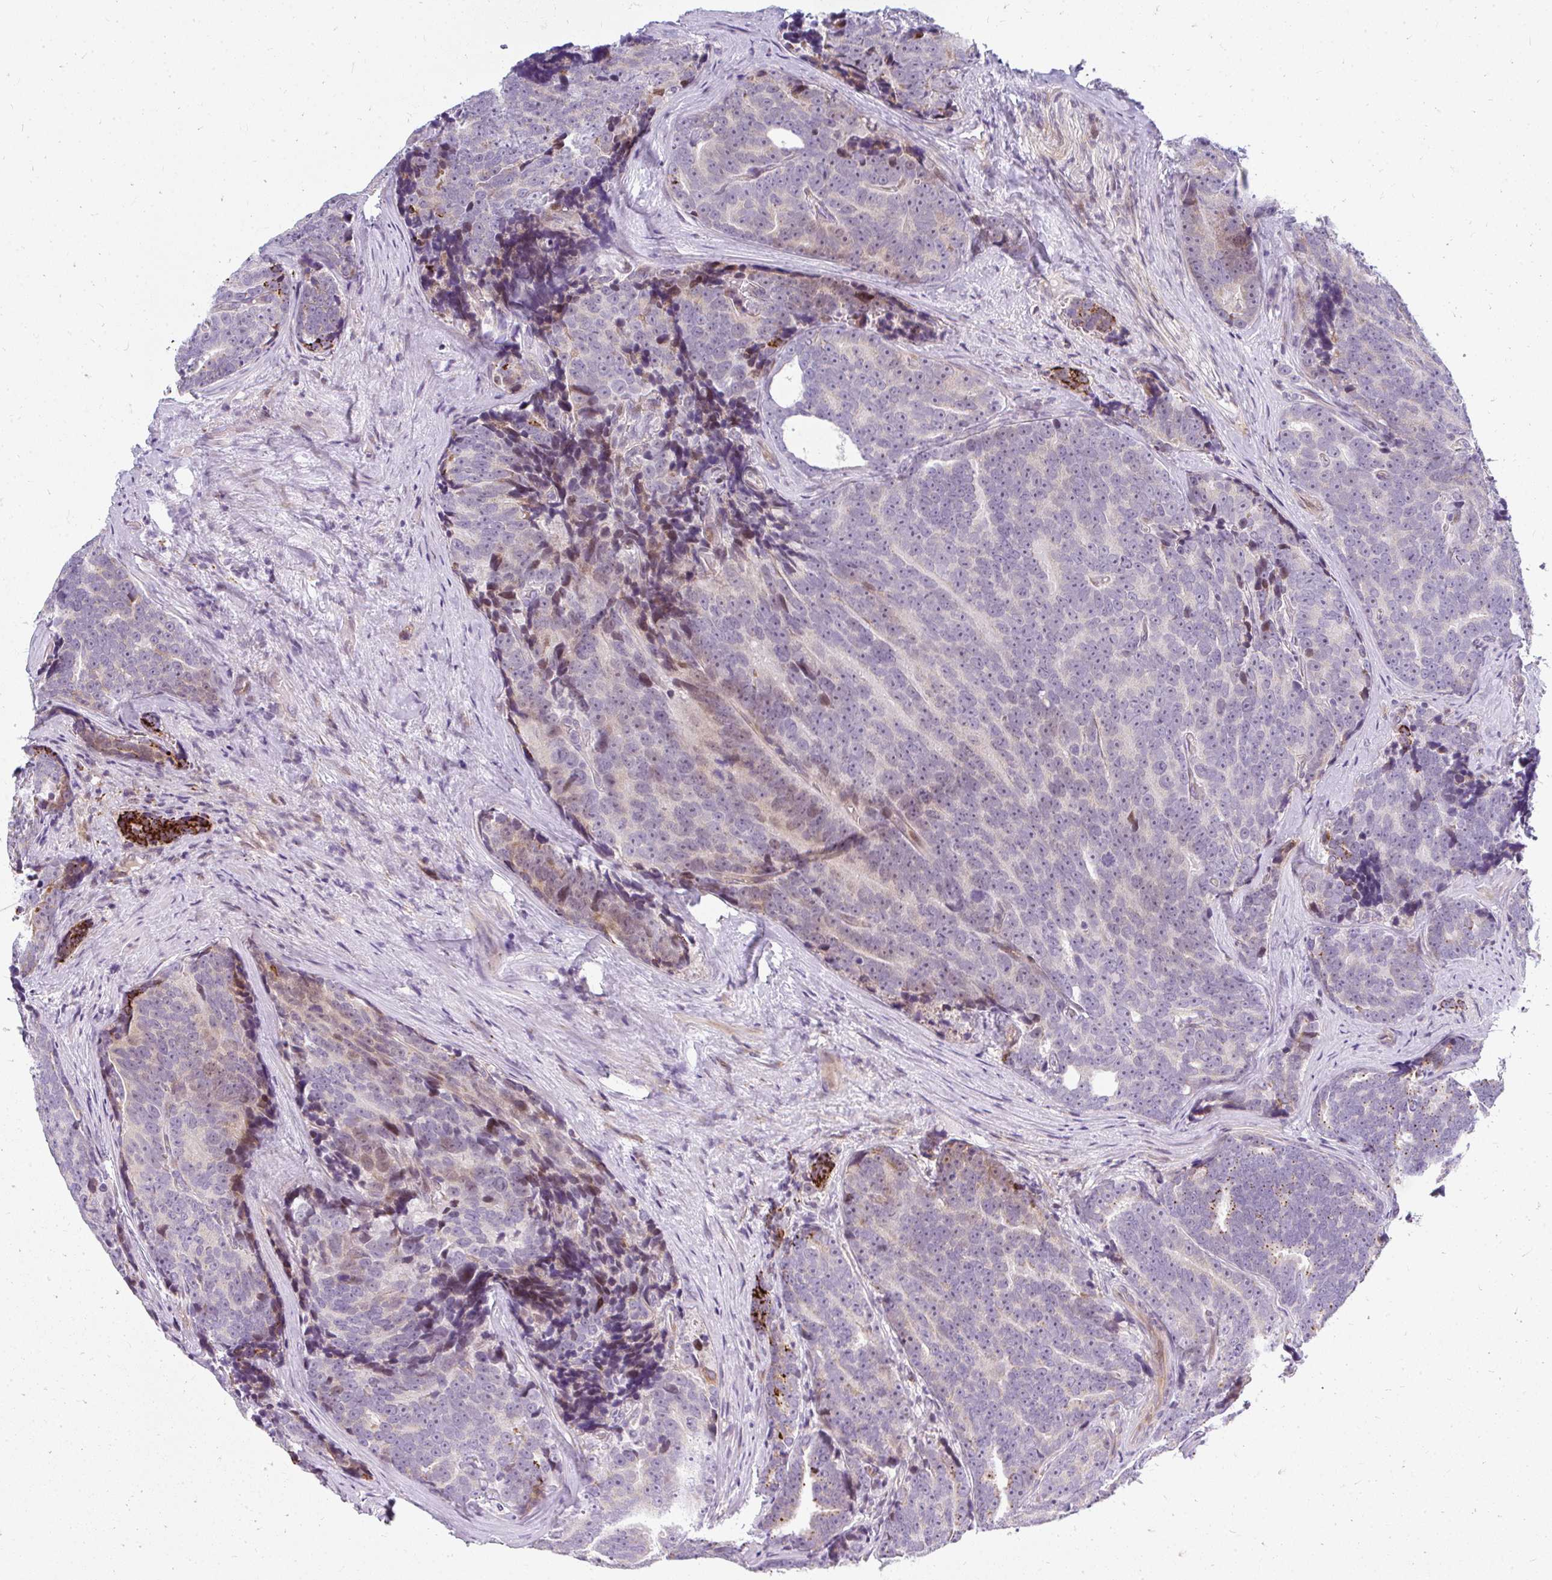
{"staining": {"intensity": "moderate", "quantity": "25%-75%", "location": "cytoplasmic/membranous"}, "tissue": "prostate cancer", "cell_type": "Tumor cells", "image_type": "cancer", "snomed": [{"axis": "morphology", "description": "Adenocarcinoma, Low grade"}, {"axis": "topography", "description": "Prostate"}], "caption": "This histopathology image shows immunohistochemistry (IHC) staining of human prostate cancer, with medium moderate cytoplasmic/membranous positivity in approximately 25%-75% of tumor cells.", "gene": "PLA2G5", "patient": {"sex": "male", "age": 62}}